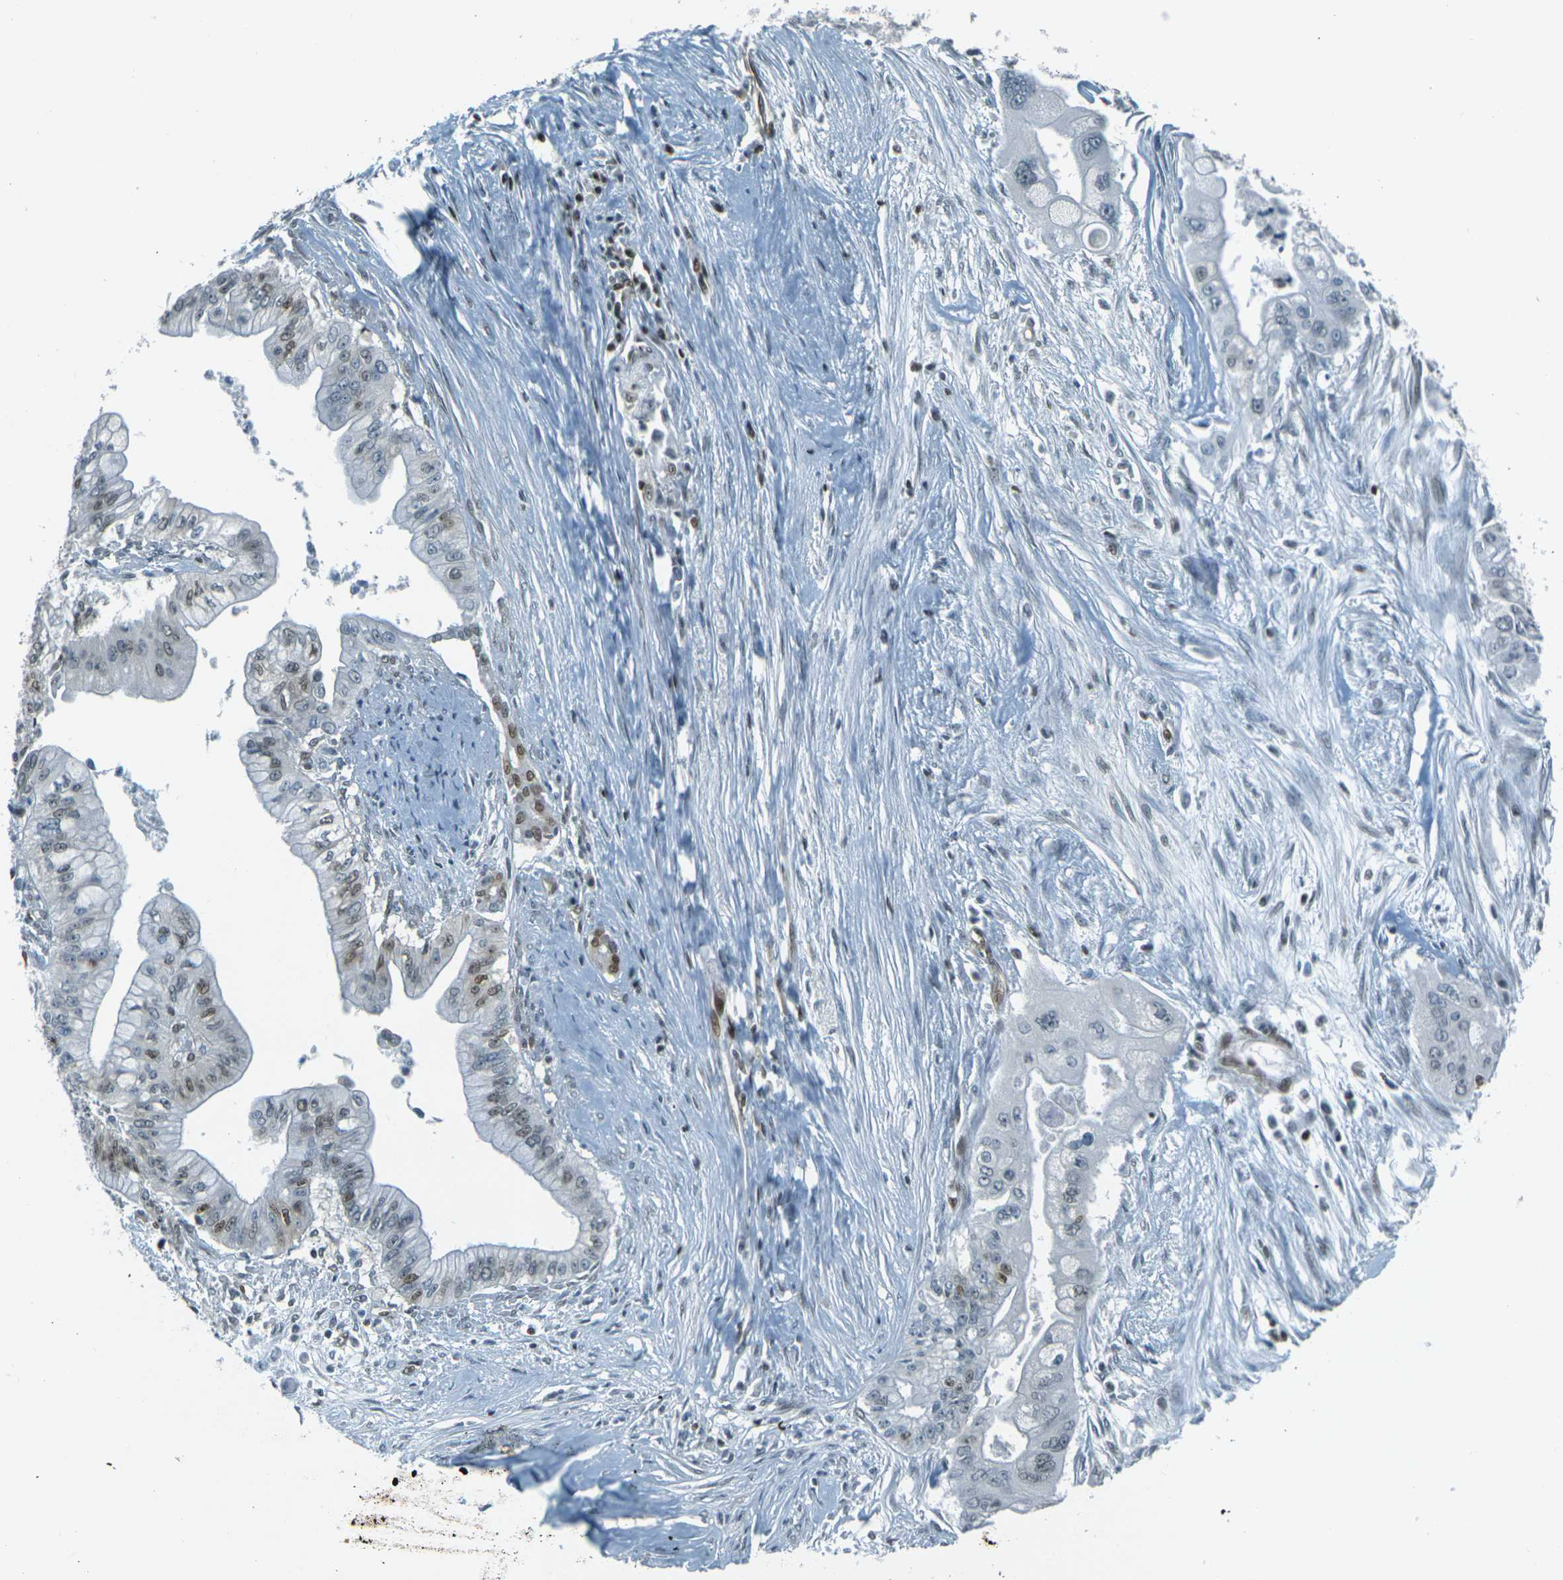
{"staining": {"intensity": "weak", "quantity": "<25%", "location": "nuclear"}, "tissue": "pancreatic cancer", "cell_type": "Tumor cells", "image_type": "cancer", "snomed": [{"axis": "morphology", "description": "Adenocarcinoma, NOS"}, {"axis": "topography", "description": "Pancreas"}], "caption": "Immunohistochemistry of pancreatic cancer (adenocarcinoma) displays no staining in tumor cells.", "gene": "NHEJ1", "patient": {"sex": "male", "age": 59}}